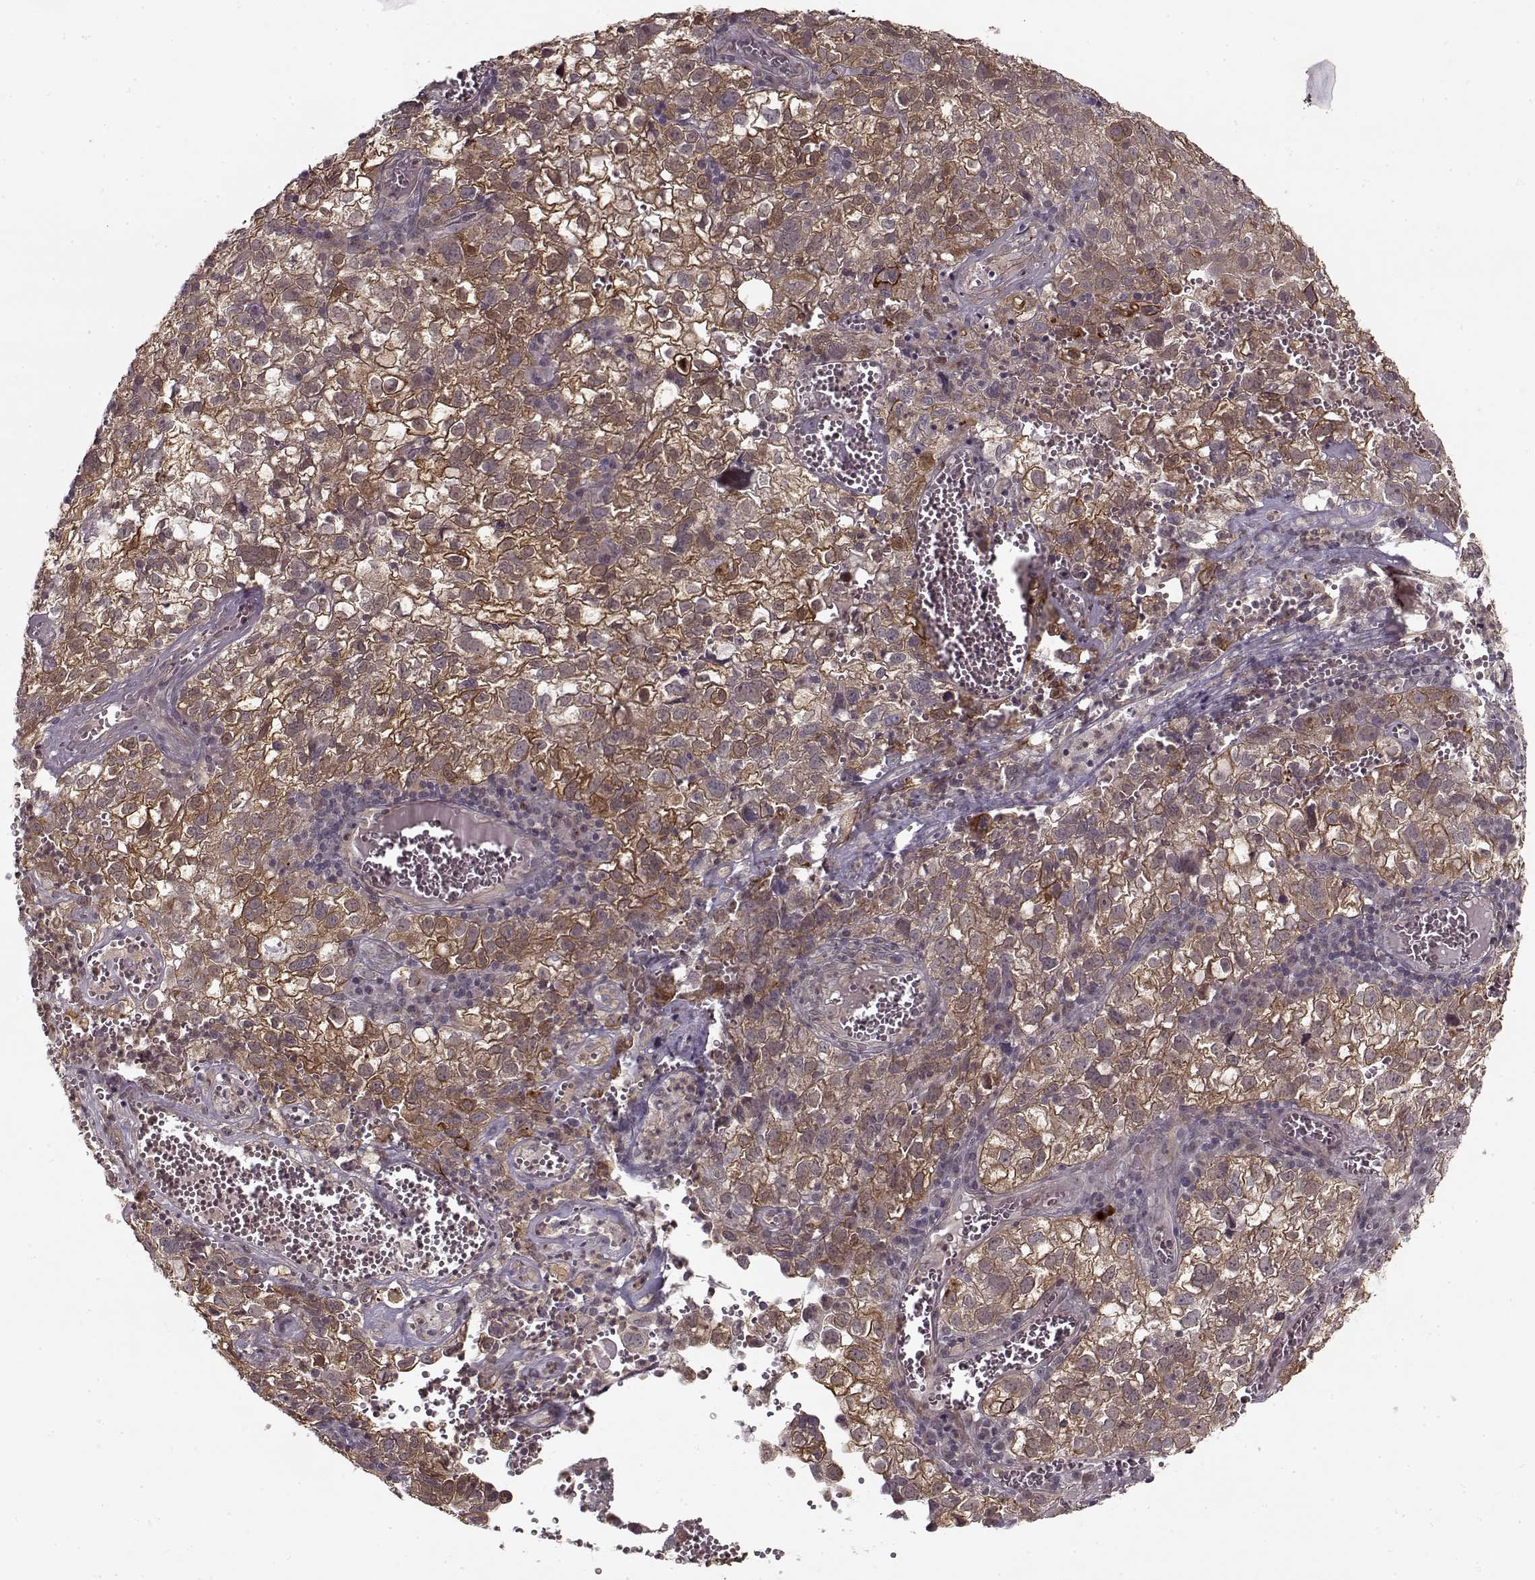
{"staining": {"intensity": "strong", "quantity": ">75%", "location": "cytoplasmic/membranous"}, "tissue": "cervical cancer", "cell_type": "Tumor cells", "image_type": "cancer", "snomed": [{"axis": "morphology", "description": "Squamous cell carcinoma, NOS"}, {"axis": "topography", "description": "Cervix"}], "caption": "This micrograph demonstrates immunohistochemistry (IHC) staining of cervical cancer, with high strong cytoplasmic/membranous expression in approximately >75% of tumor cells.", "gene": "DENND4B", "patient": {"sex": "female", "age": 55}}